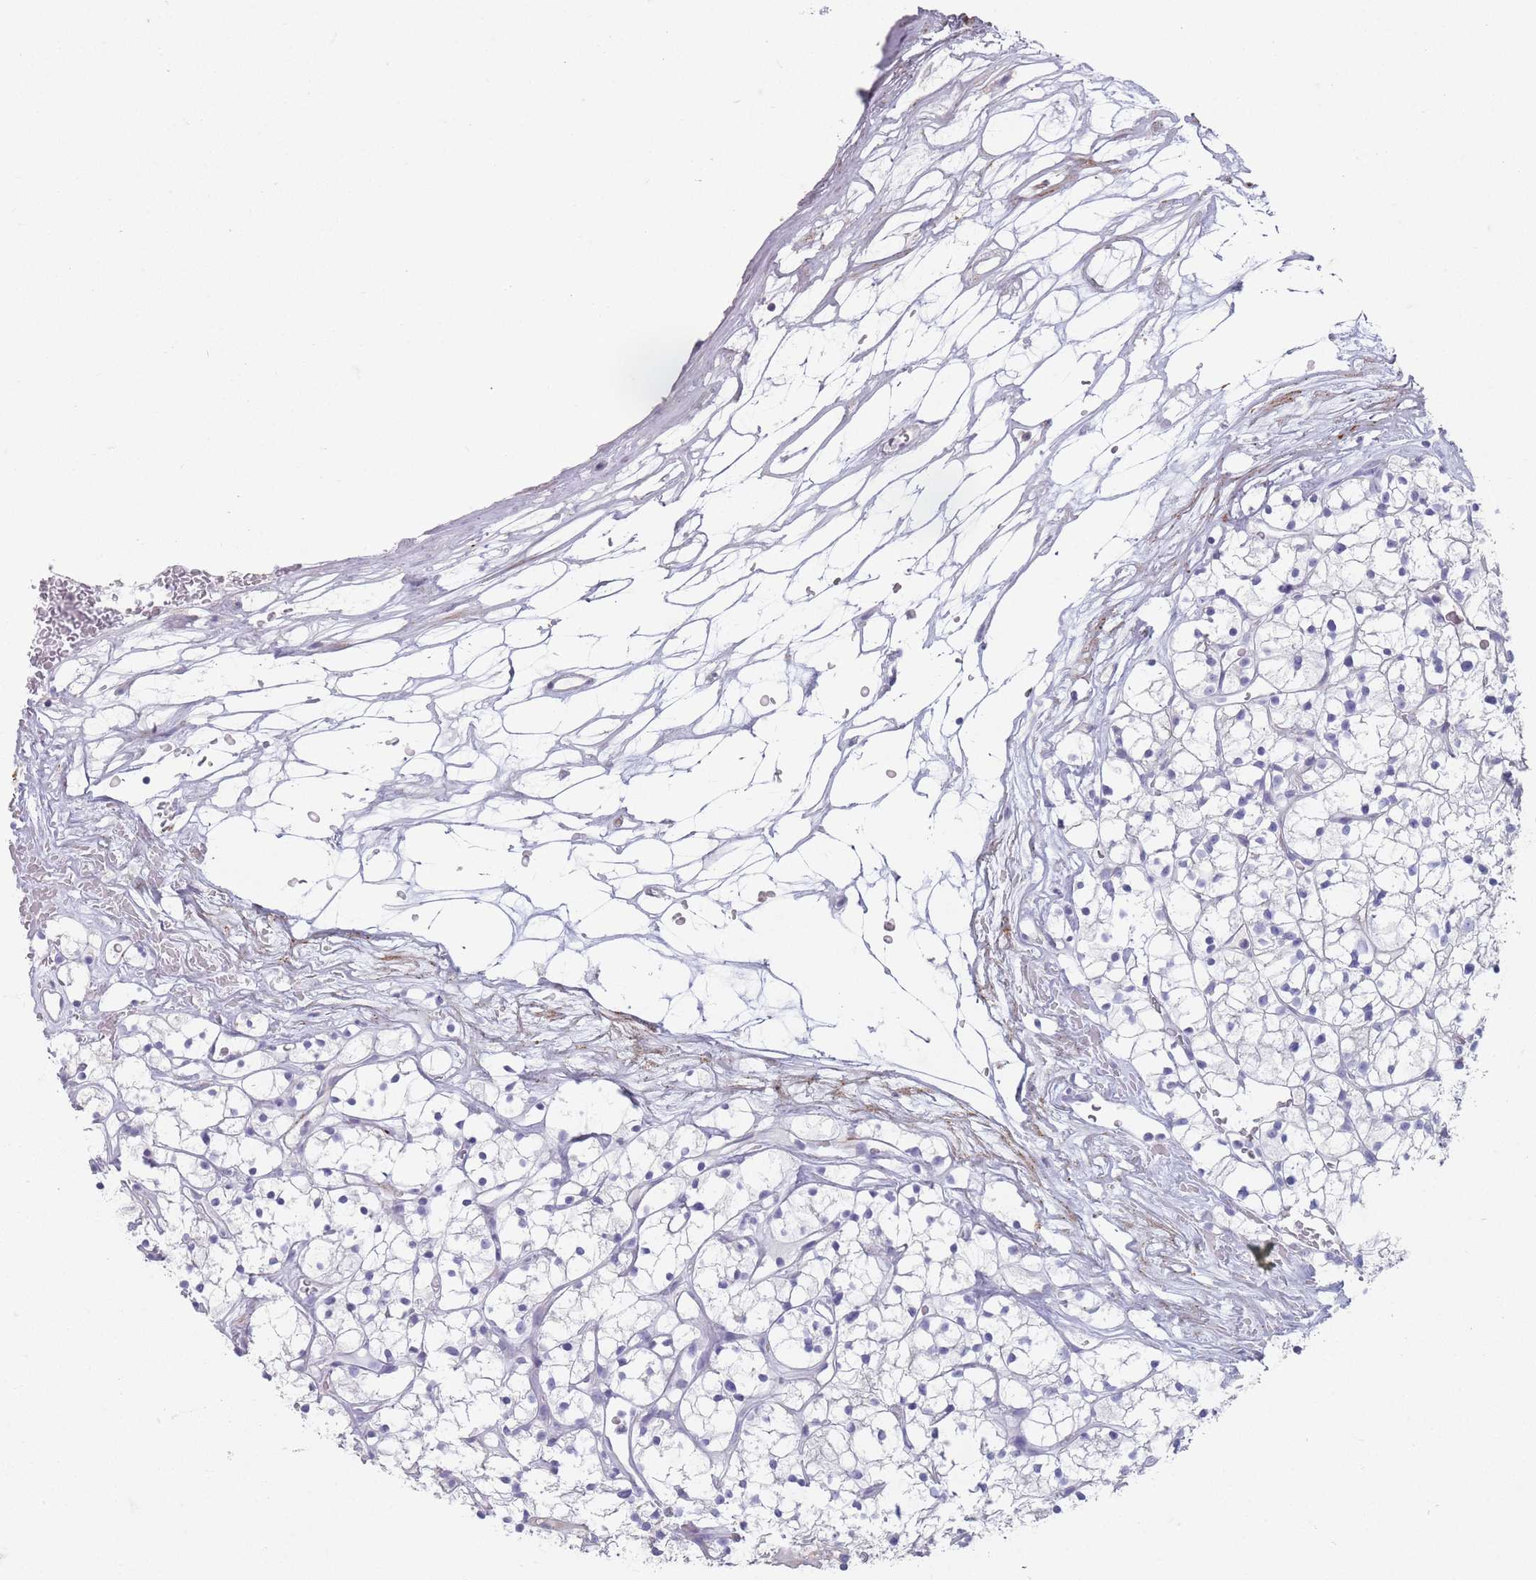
{"staining": {"intensity": "negative", "quantity": "none", "location": "none"}, "tissue": "renal cancer", "cell_type": "Tumor cells", "image_type": "cancer", "snomed": [{"axis": "morphology", "description": "Adenocarcinoma, NOS"}, {"axis": "topography", "description": "Kidney"}], "caption": "This is an immunohistochemistry (IHC) image of human renal adenocarcinoma. There is no positivity in tumor cells.", "gene": "RHBG", "patient": {"sex": "female", "age": 64}}